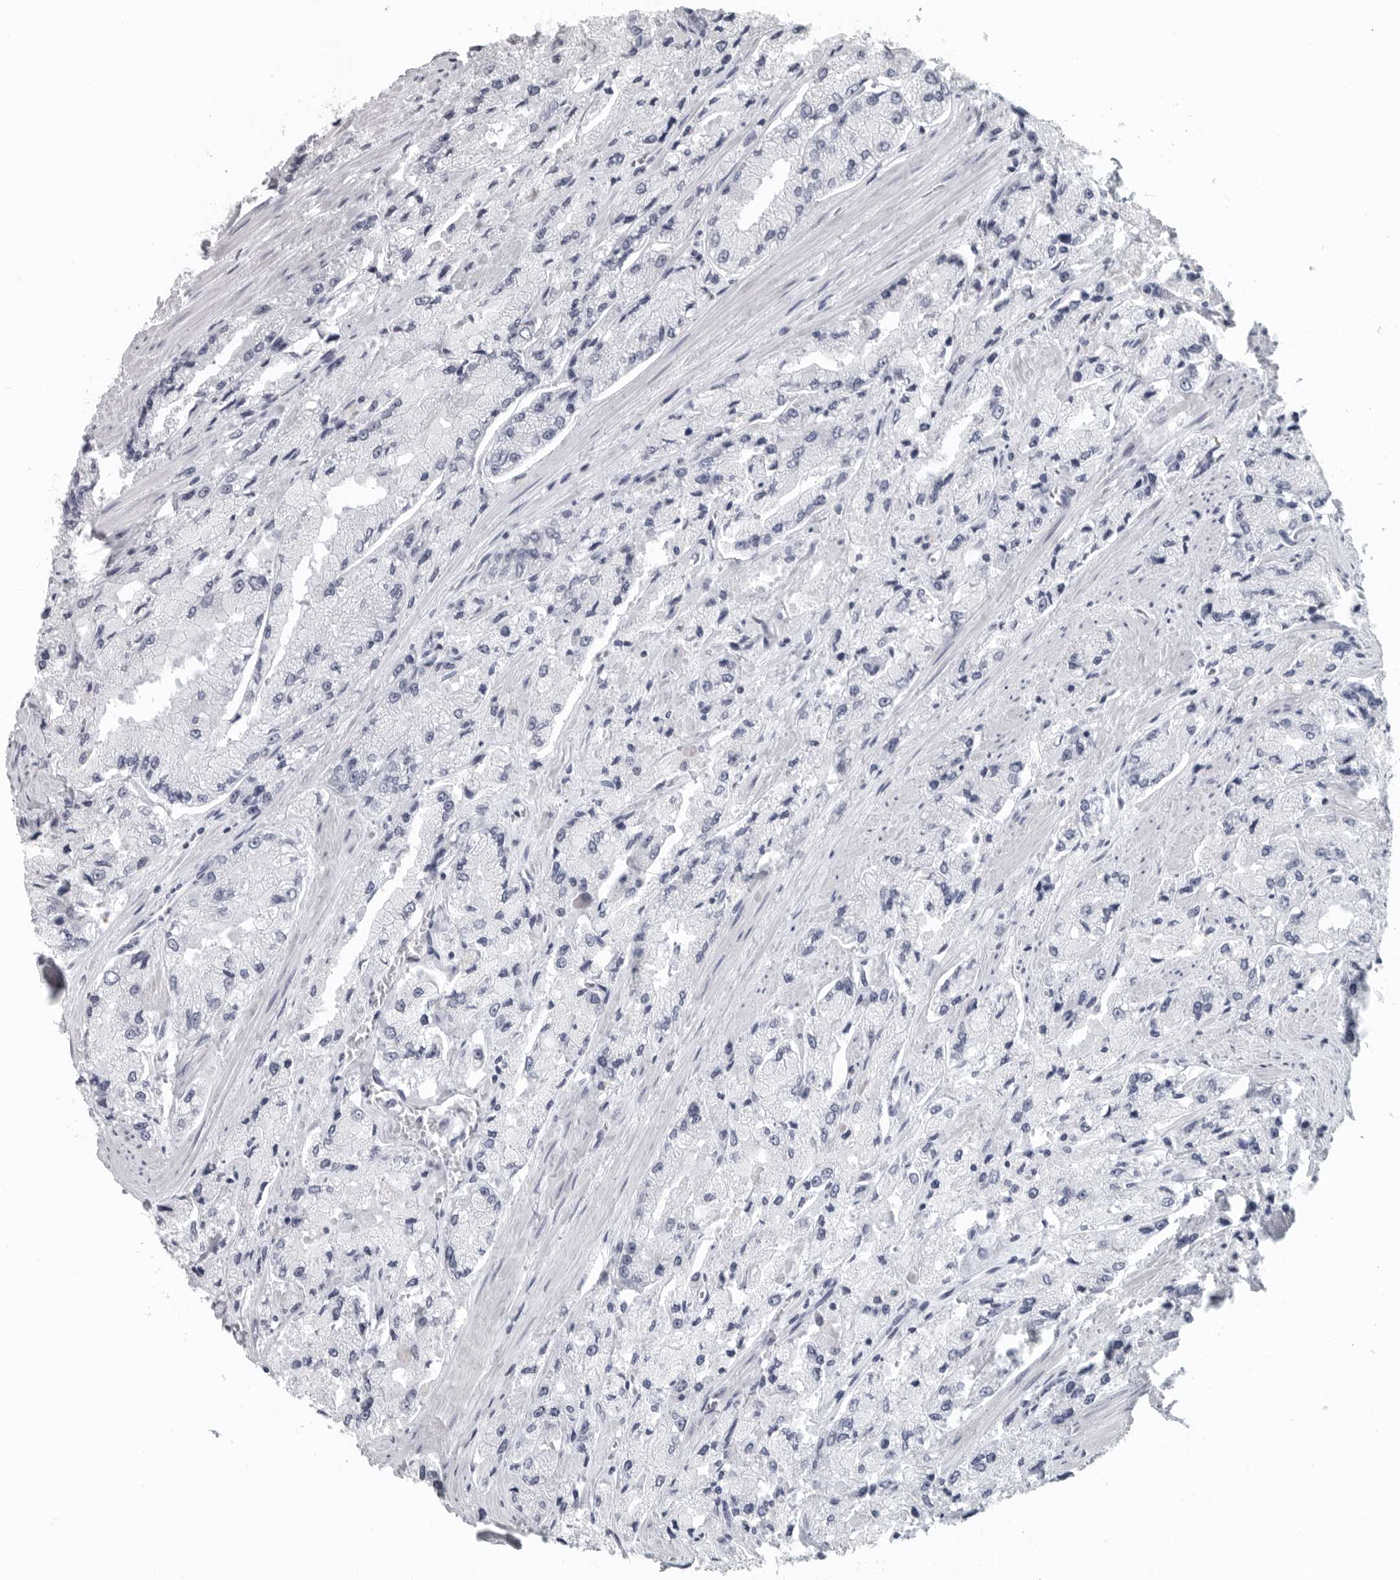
{"staining": {"intensity": "negative", "quantity": "none", "location": "none"}, "tissue": "prostate cancer", "cell_type": "Tumor cells", "image_type": "cancer", "snomed": [{"axis": "morphology", "description": "Adenocarcinoma, High grade"}, {"axis": "topography", "description": "Prostate"}], "caption": "An IHC histopathology image of adenocarcinoma (high-grade) (prostate) is shown. There is no staining in tumor cells of adenocarcinoma (high-grade) (prostate).", "gene": "SATB2", "patient": {"sex": "male", "age": 58}}